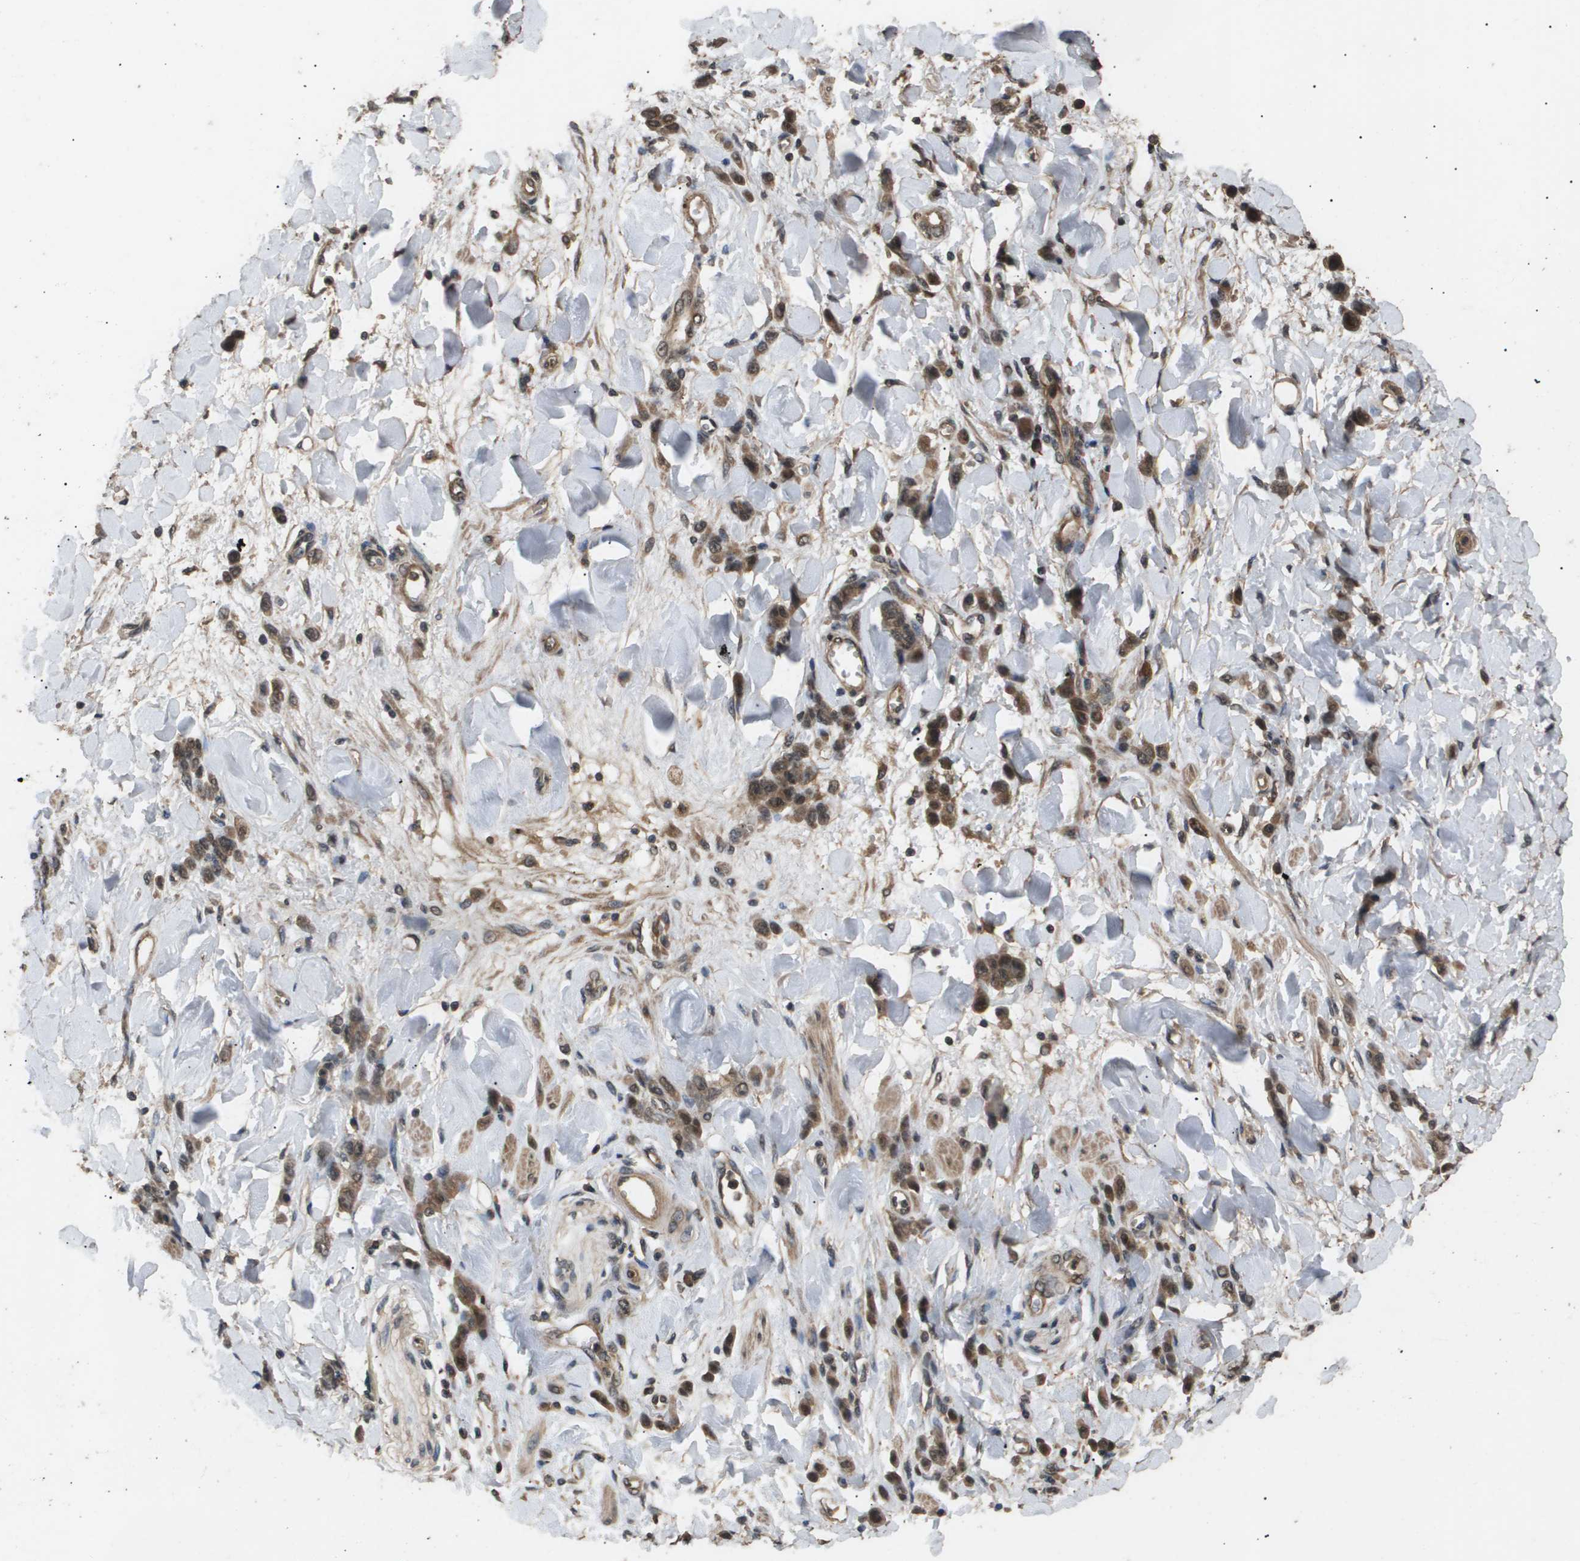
{"staining": {"intensity": "moderate", "quantity": ">75%", "location": "cytoplasmic/membranous,nuclear"}, "tissue": "stomach cancer", "cell_type": "Tumor cells", "image_type": "cancer", "snomed": [{"axis": "morphology", "description": "Normal tissue, NOS"}, {"axis": "morphology", "description": "Adenocarcinoma, NOS"}, {"axis": "topography", "description": "Stomach"}], "caption": "Stomach cancer stained for a protein (brown) demonstrates moderate cytoplasmic/membranous and nuclear positive expression in about >75% of tumor cells.", "gene": "ING1", "patient": {"sex": "male", "age": 82}}